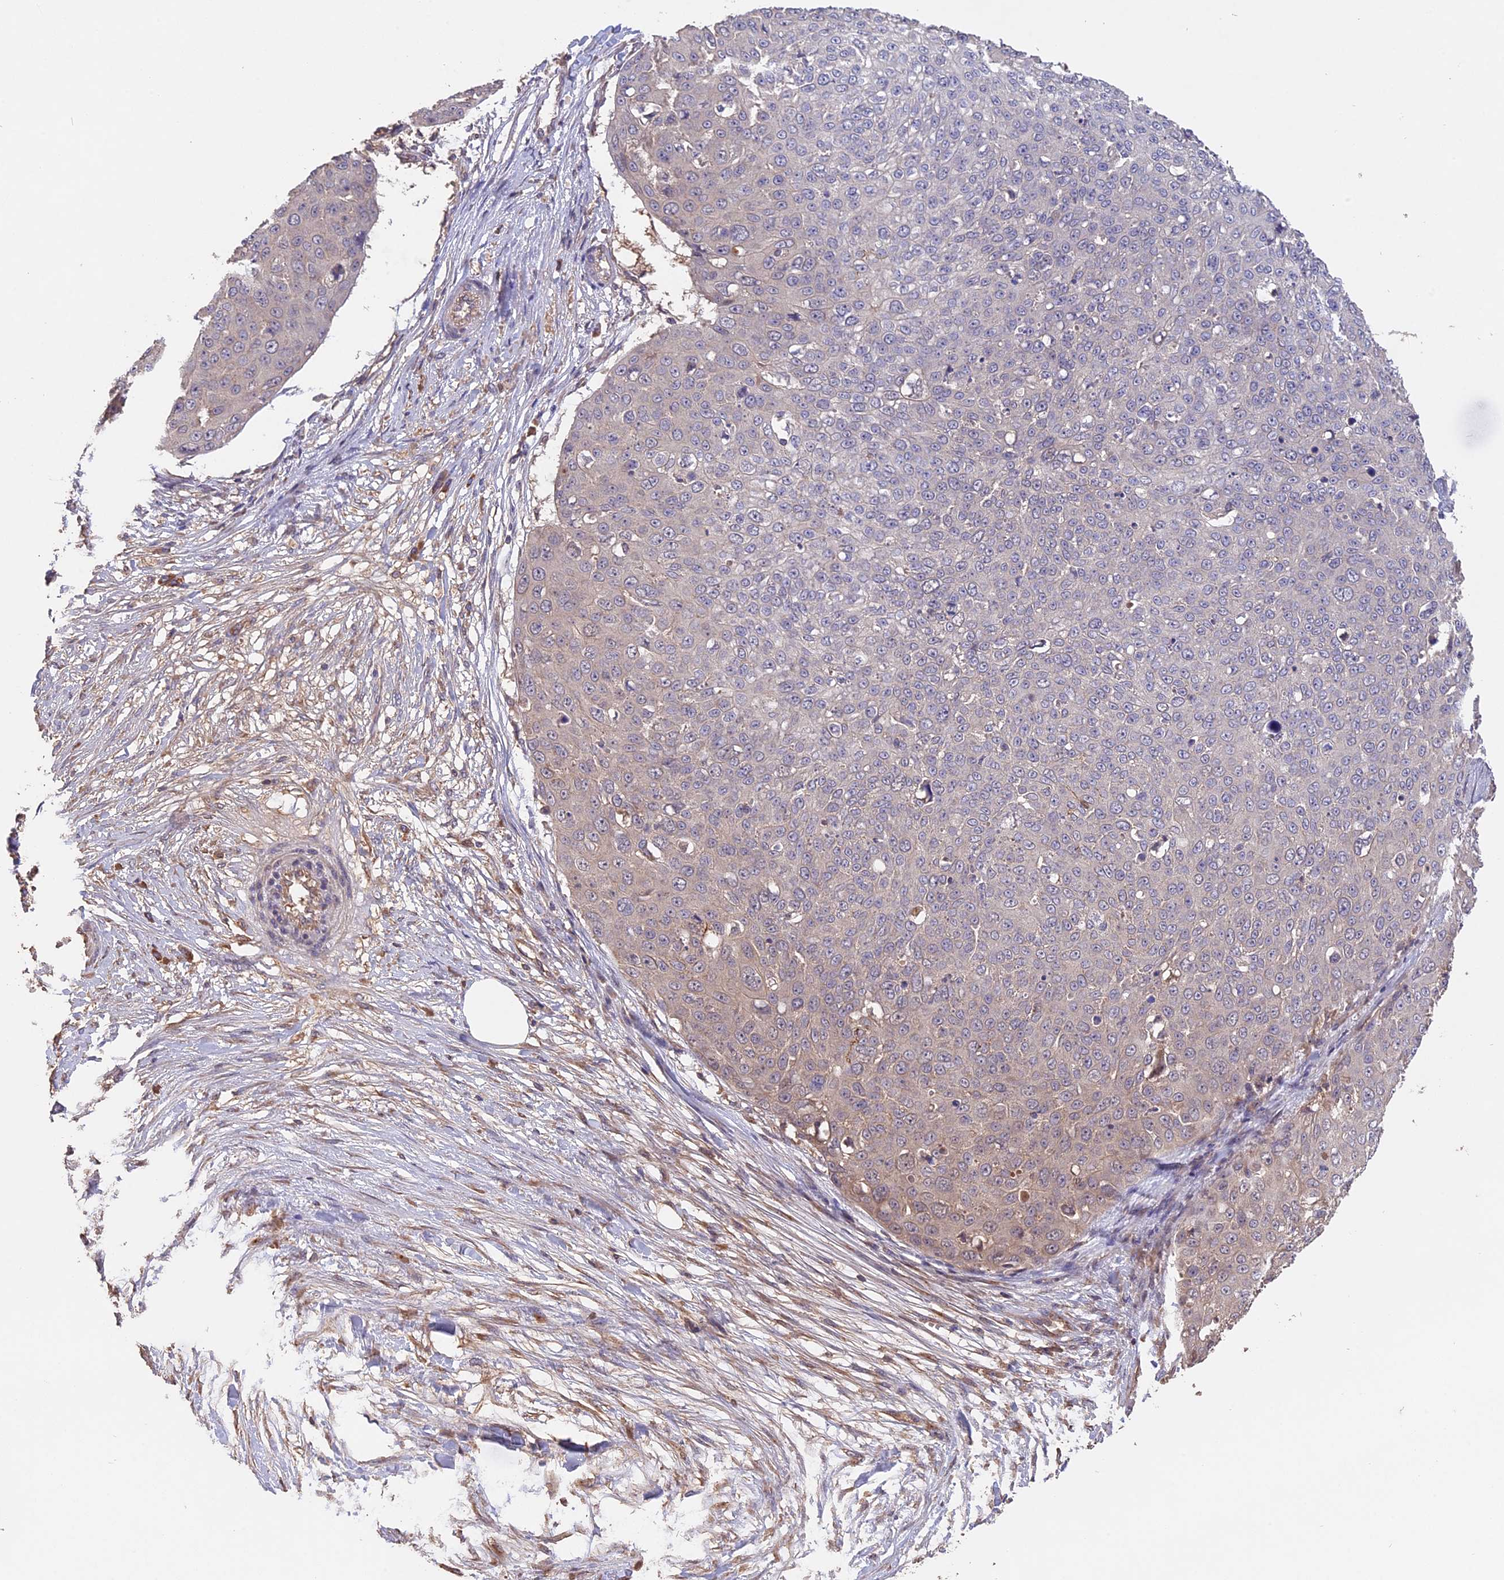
{"staining": {"intensity": "weak", "quantity": "<25%", "location": "cytoplasmic/membranous"}, "tissue": "skin cancer", "cell_type": "Tumor cells", "image_type": "cancer", "snomed": [{"axis": "morphology", "description": "Squamous cell carcinoma, NOS"}, {"axis": "topography", "description": "Skin"}], "caption": "Protein analysis of skin cancer (squamous cell carcinoma) demonstrates no significant staining in tumor cells.", "gene": "RASAL1", "patient": {"sex": "male", "age": 71}}